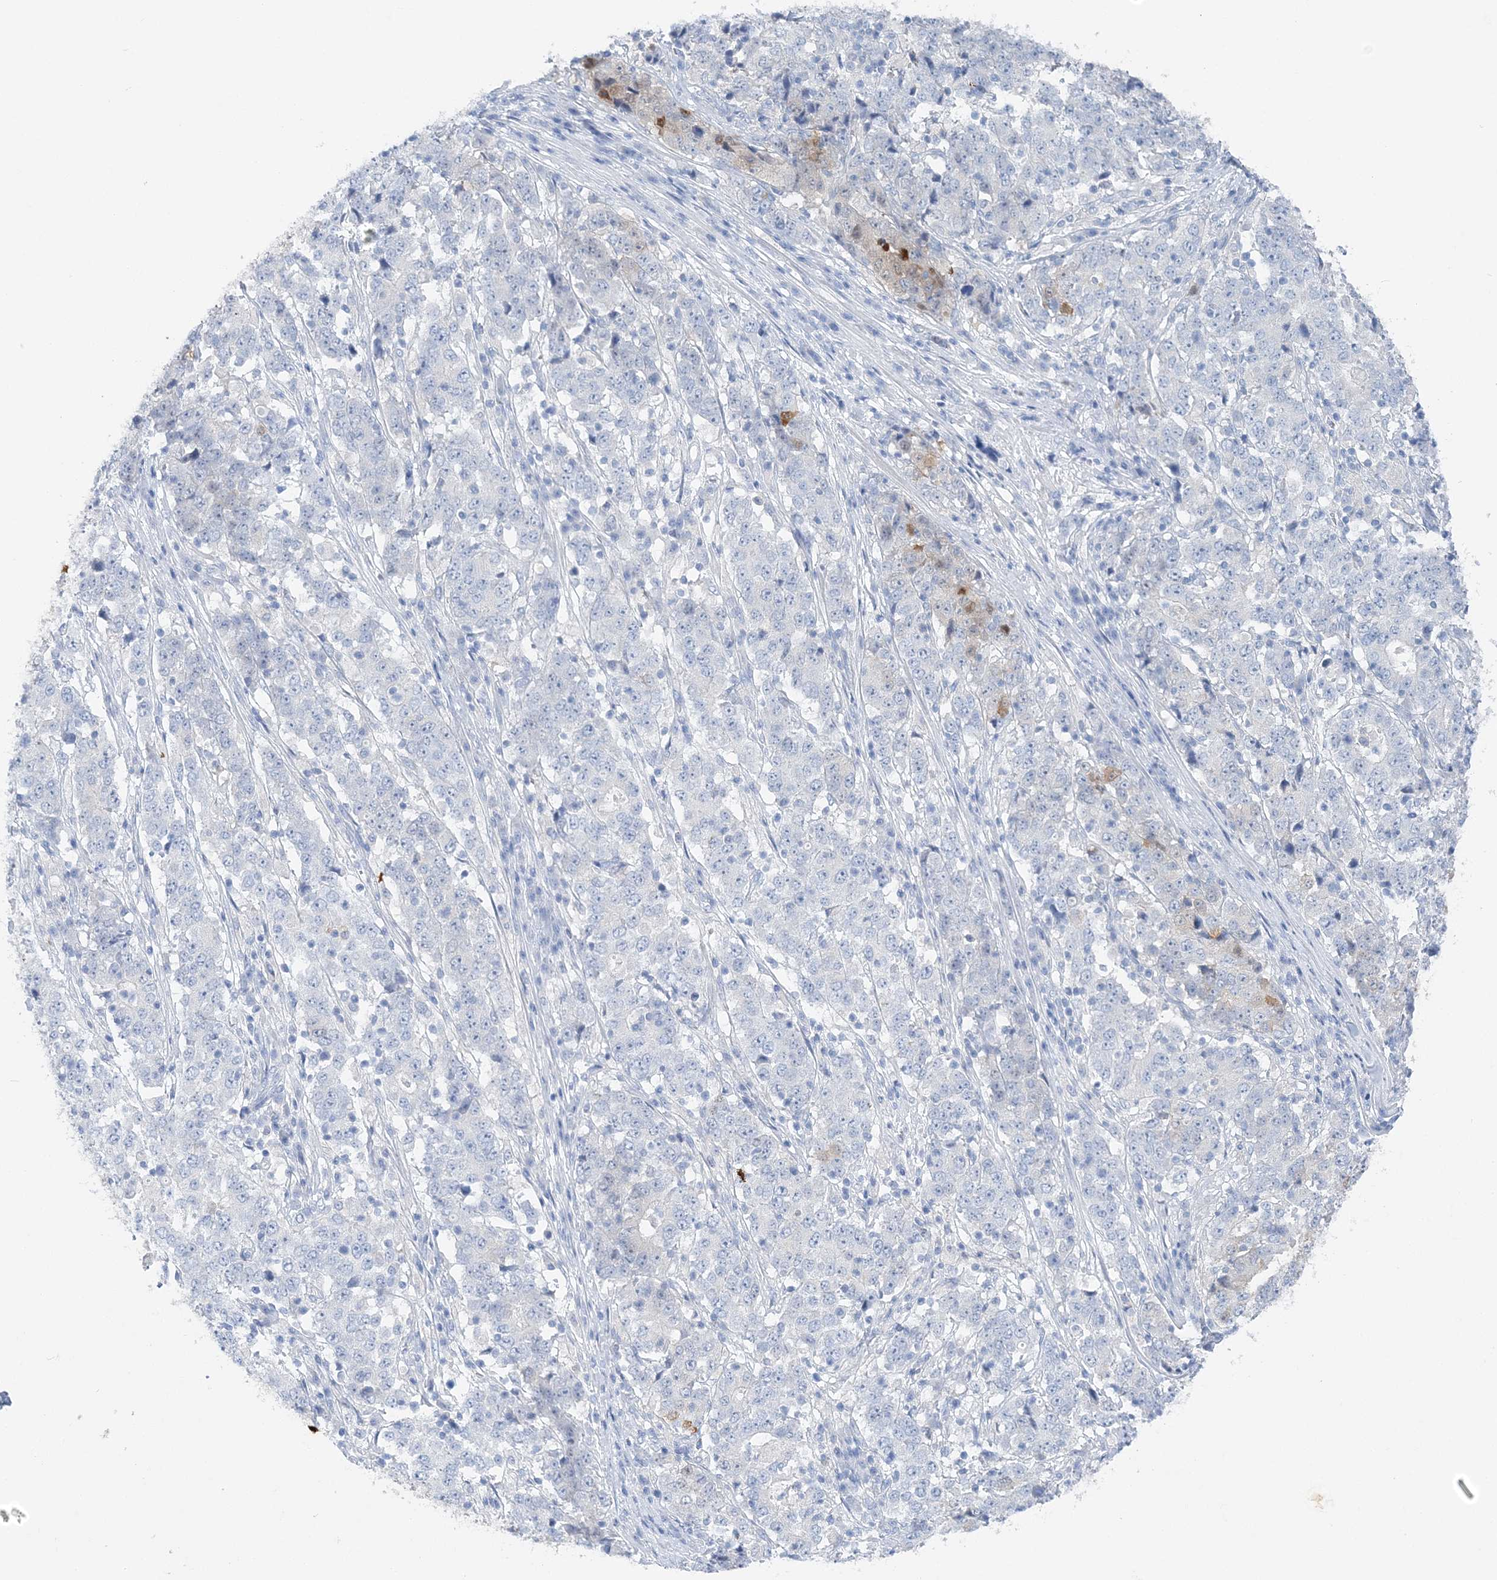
{"staining": {"intensity": "negative", "quantity": "none", "location": "none"}, "tissue": "stomach cancer", "cell_type": "Tumor cells", "image_type": "cancer", "snomed": [{"axis": "morphology", "description": "Adenocarcinoma, NOS"}, {"axis": "topography", "description": "Stomach"}], "caption": "An immunohistochemistry (IHC) micrograph of stomach cancer is shown. There is no staining in tumor cells of stomach cancer.", "gene": "HMGCS1", "patient": {"sex": "male", "age": 59}}